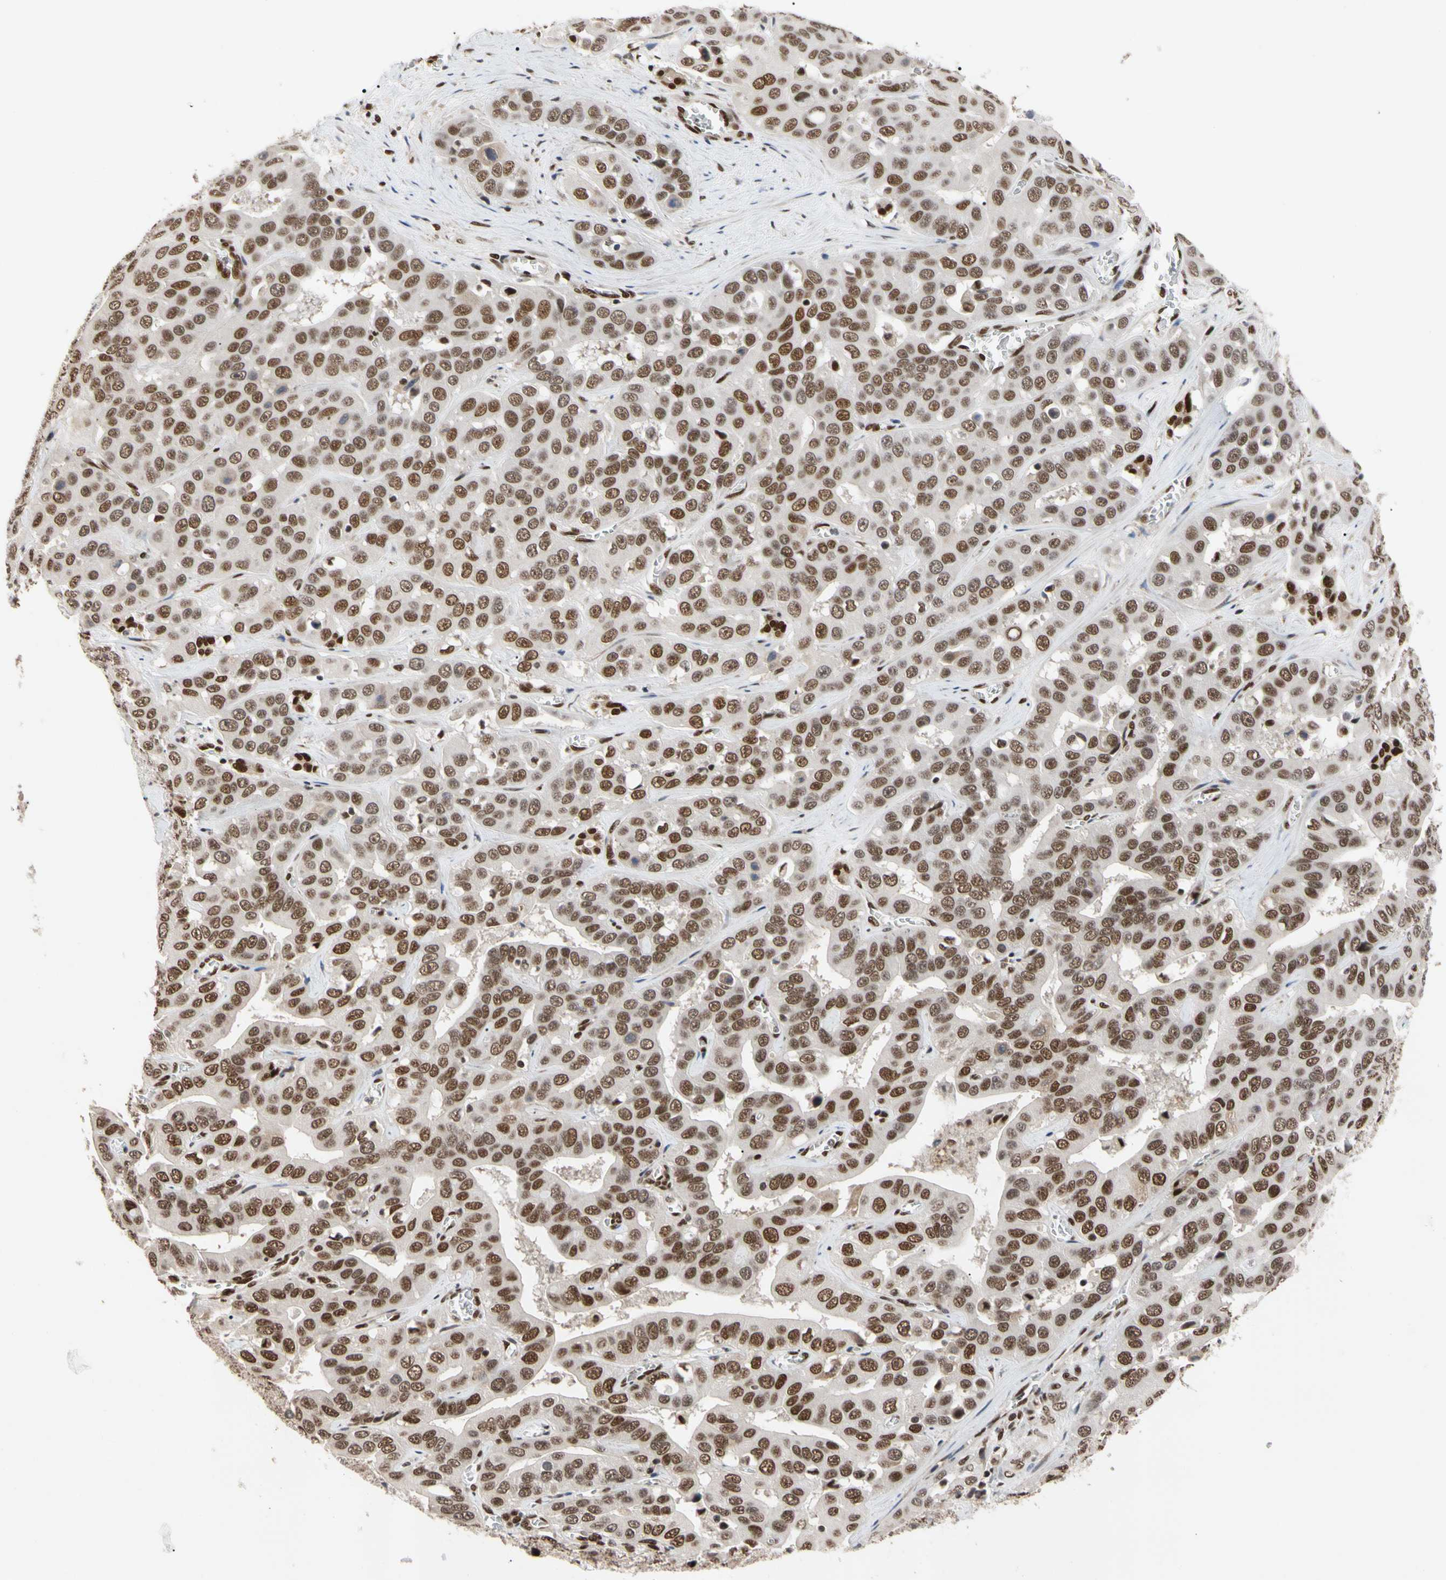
{"staining": {"intensity": "moderate", "quantity": ">75%", "location": "nuclear"}, "tissue": "liver cancer", "cell_type": "Tumor cells", "image_type": "cancer", "snomed": [{"axis": "morphology", "description": "Cholangiocarcinoma"}, {"axis": "topography", "description": "Liver"}], "caption": "Liver cholangiocarcinoma stained for a protein exhibits moderate nuclear positivity in tumor cells. (Stains: DAB in brown, nuclei in blue, Microscopy: brightfield microscopy at high magnification).", "gene": "FAM98B", "patient": {"sex": "female", "age": 52}}